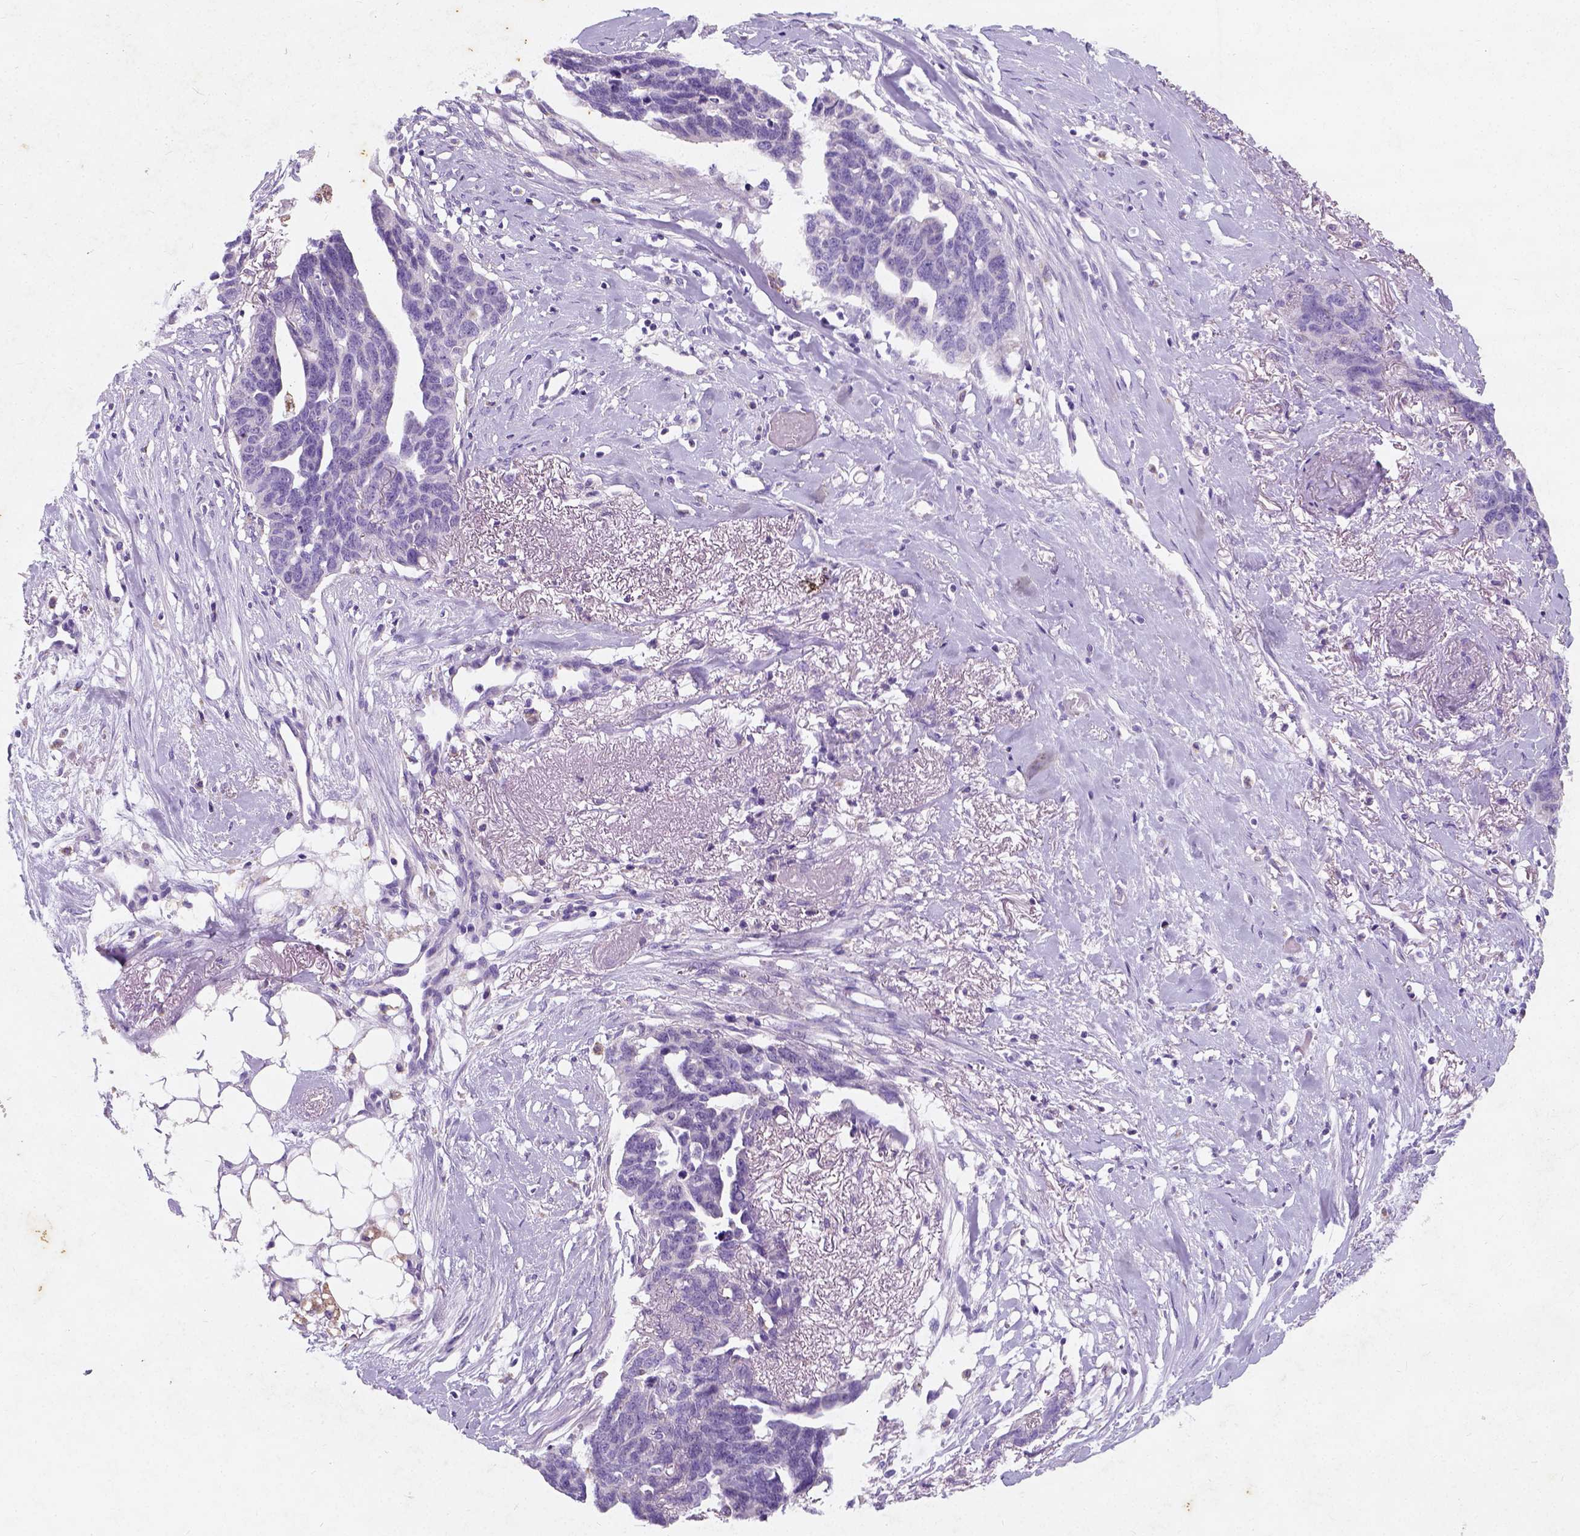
{"staining": {"intensity": "negative", "quantity": "none", "location": "none"}, "tissue": "ovarian cancer", "cell_type": "Tumor cells", "image_type": "cancer", "snomed": [{"axis": "morphology", "description": "Cystadenocarcinoma, serous, NOS"}, {"axis": "topography", "description": "Ovary"}], "caption": "IHC micrograph of ovarian cancer (serous cystadenocarcinoma) stained for a protein (brown), which displays no expression in tumor cells.", "gene": "CHODL", "patient": {"sex": "female", "age": 69}}